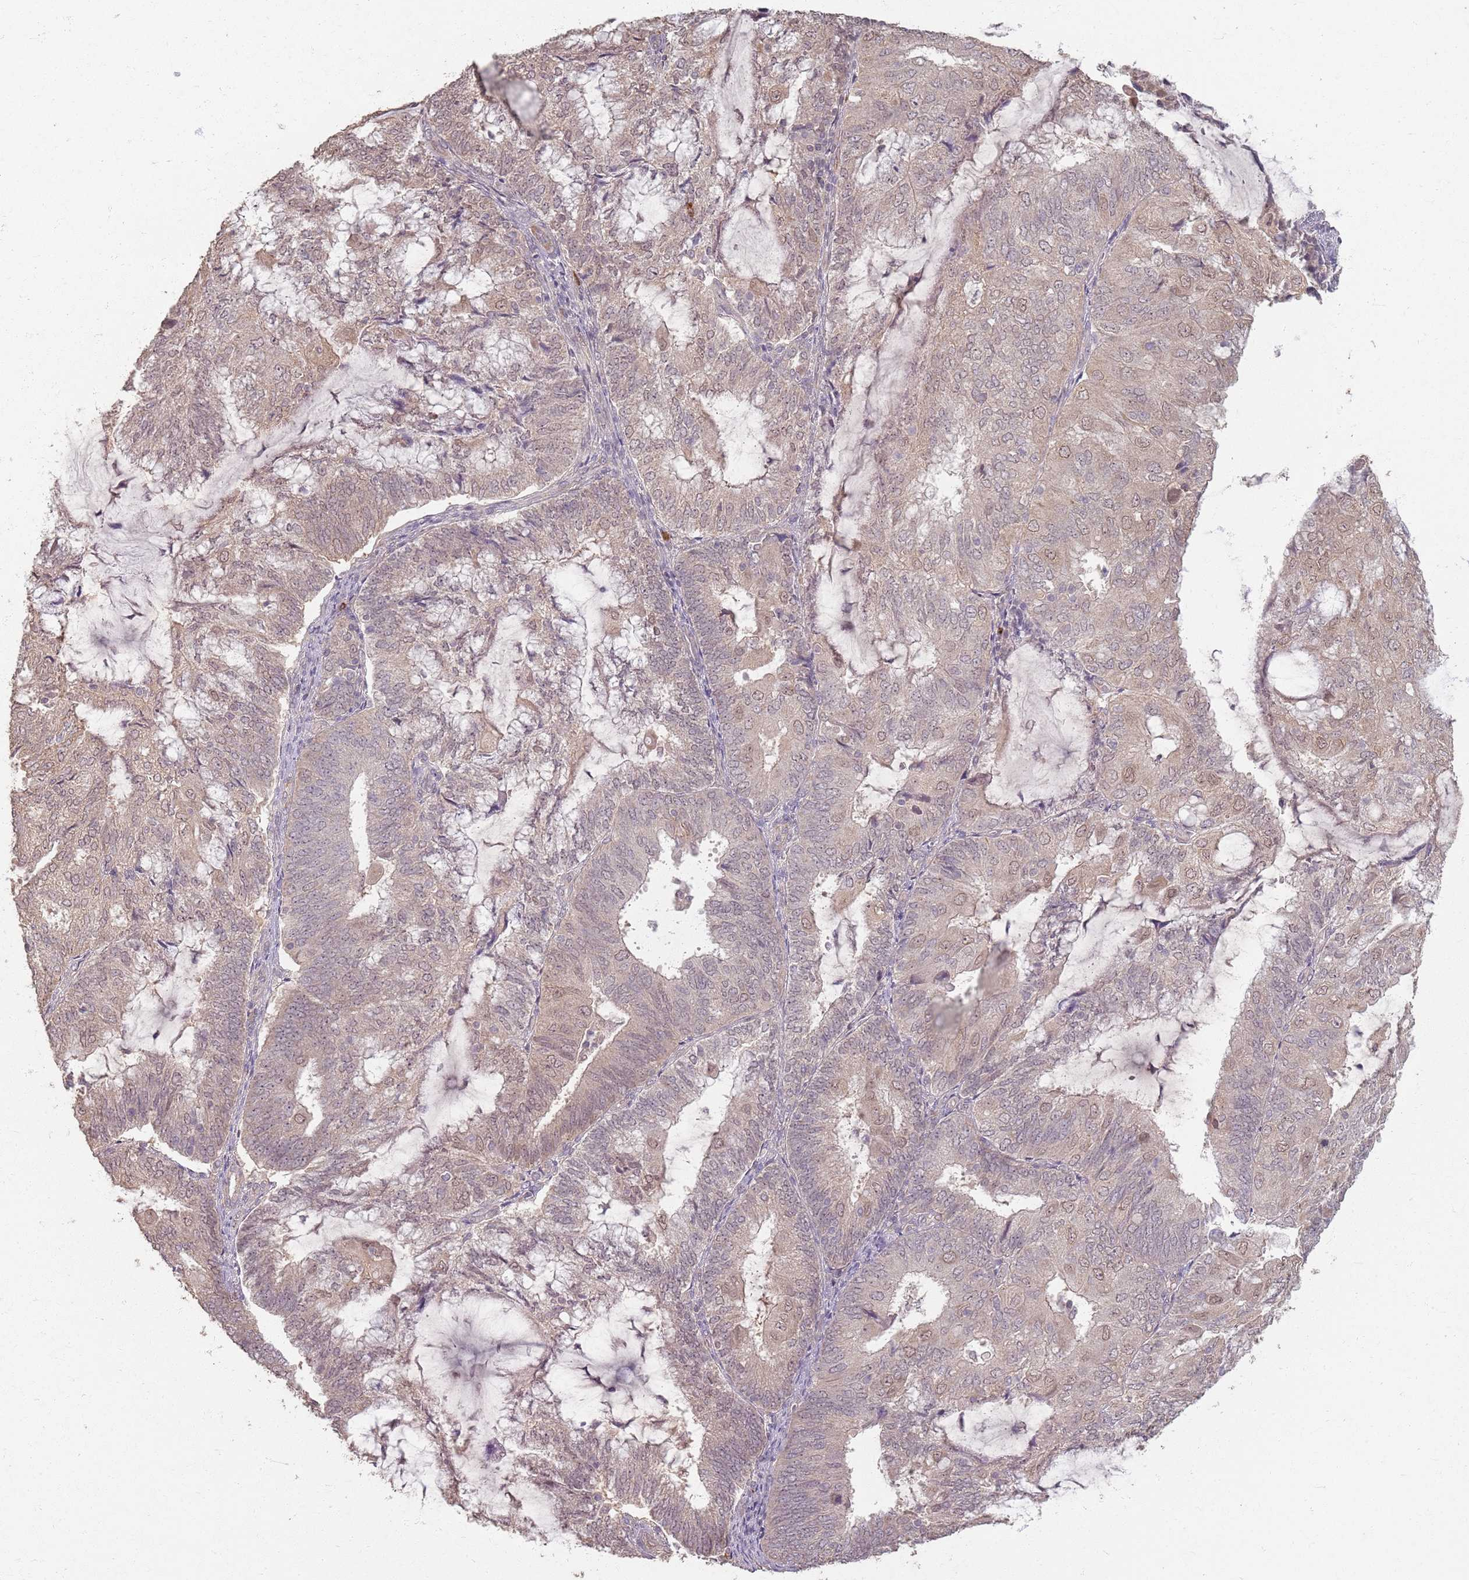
{"staining": {"intensity": "weak", "quantity": ">75%", "location": "cytoplasmic/membranous,nuclear"}, "tissue": "endometrial cancer", "cell_type": "Tumor cells", "image_type": "cancer", "snomed": [{"axis": "morphology", "description": "Adenocarcinoma, NOS"}, {"axis": "topography", "description": "Endometrium"}], "caption": "Immunohistochemistry (DAB (3,3'-diaminobenzidine)) staining of endometrial cancer (adenocarcinoma) exhibits weak cytoplasmic/membranous and nuclear protein positivity in about >75% of tumor cells.", "gene": "CCDC168", "patient": {"sex": "female", "age": 81}}